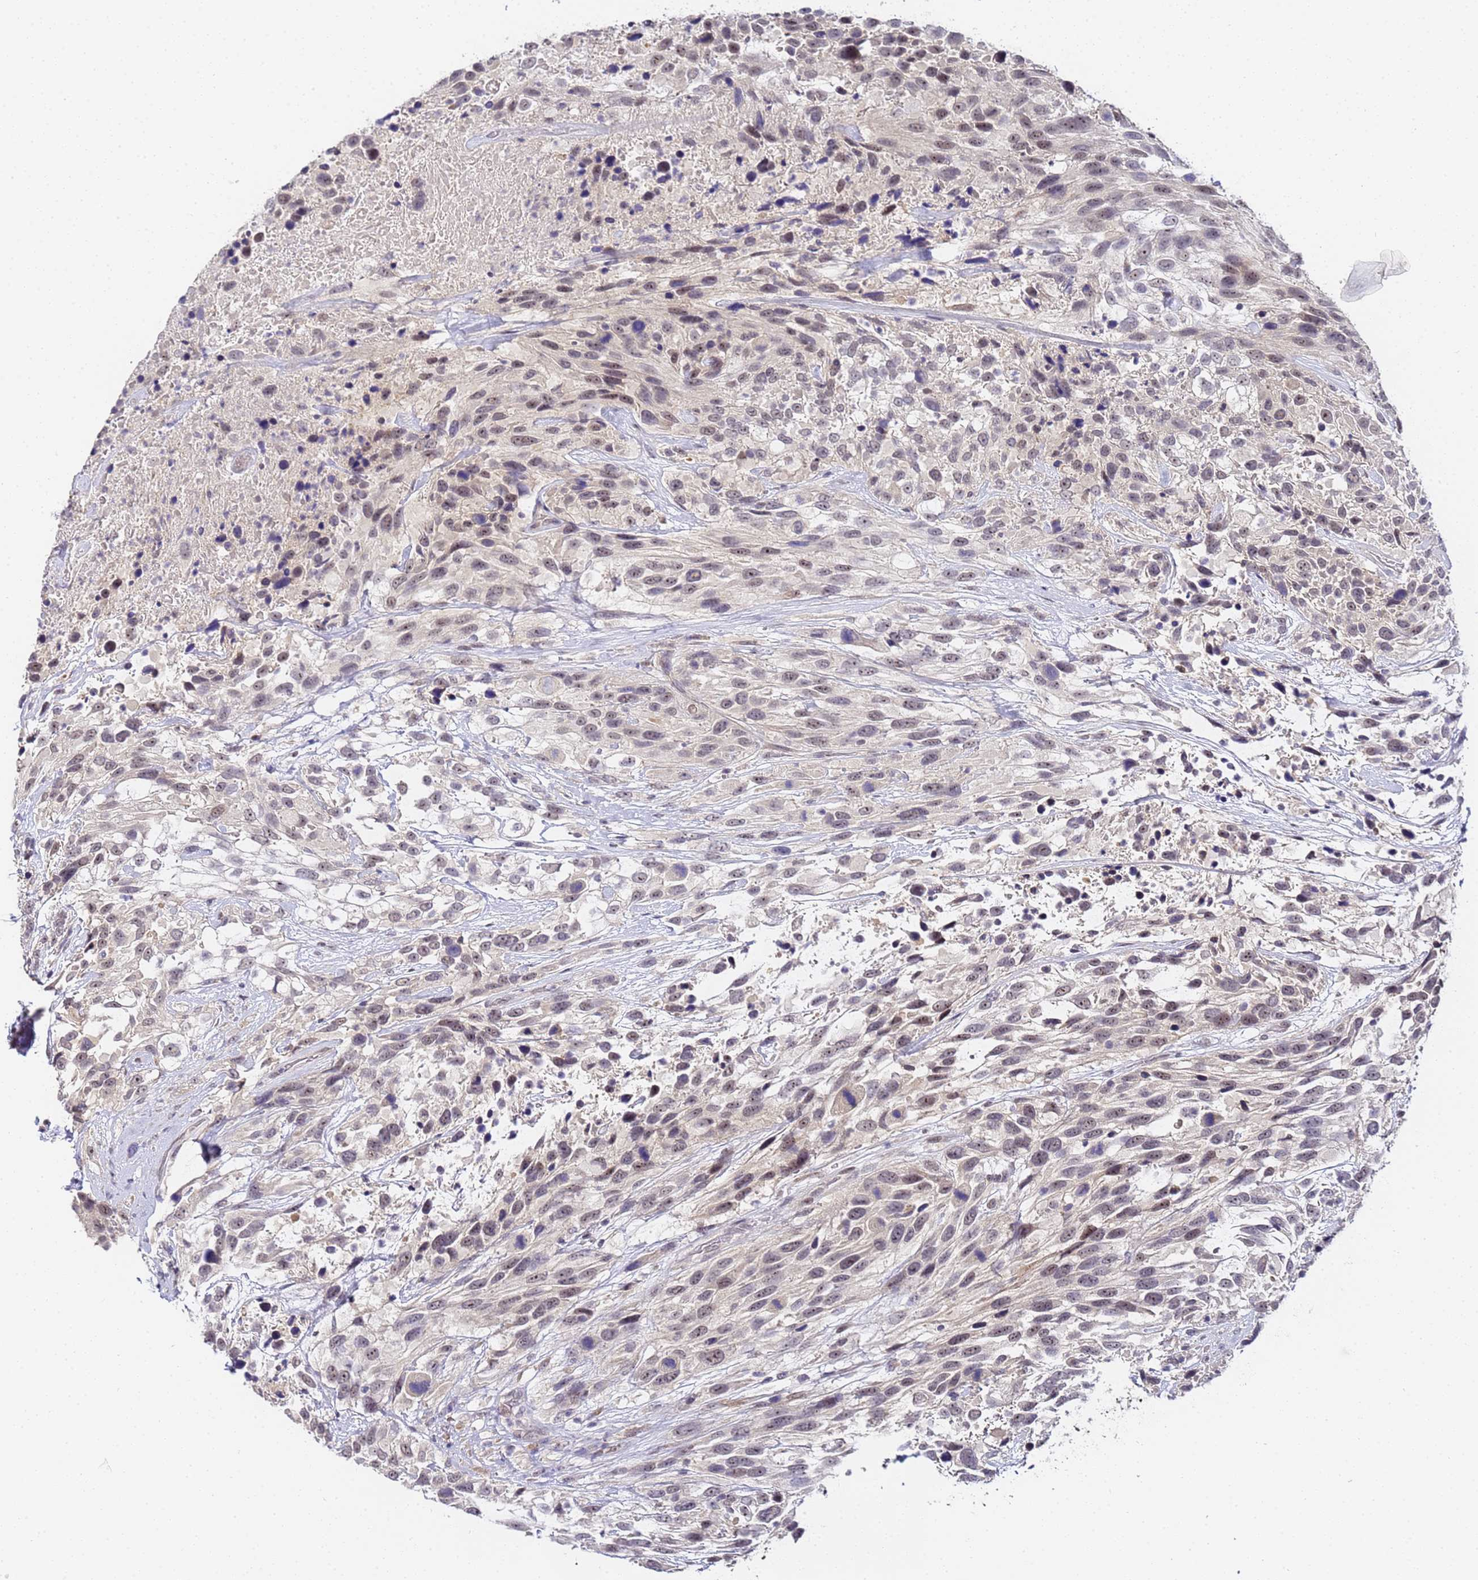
{"staining": {"intensity": "weak", "quantity": "25%-75%", "location": "nuclear"}, "tissue": "urothelial cancer", "cell_type": "Tumor cells", "image_type": "cancer", "snomed": [{"axis": "morphology", "description": "Urothelial carcinoma, High grade"}, {"axis": "topography", "description": "Urinary bladder"}], "caption": "Protein expression analysis of urothelial carcinoma (high-grade) reveals weak nuclear staining in approximately 25%-75% of tumor cells.", "gene": "LSM3", "patient": {"sex": "female", "age": 70}}